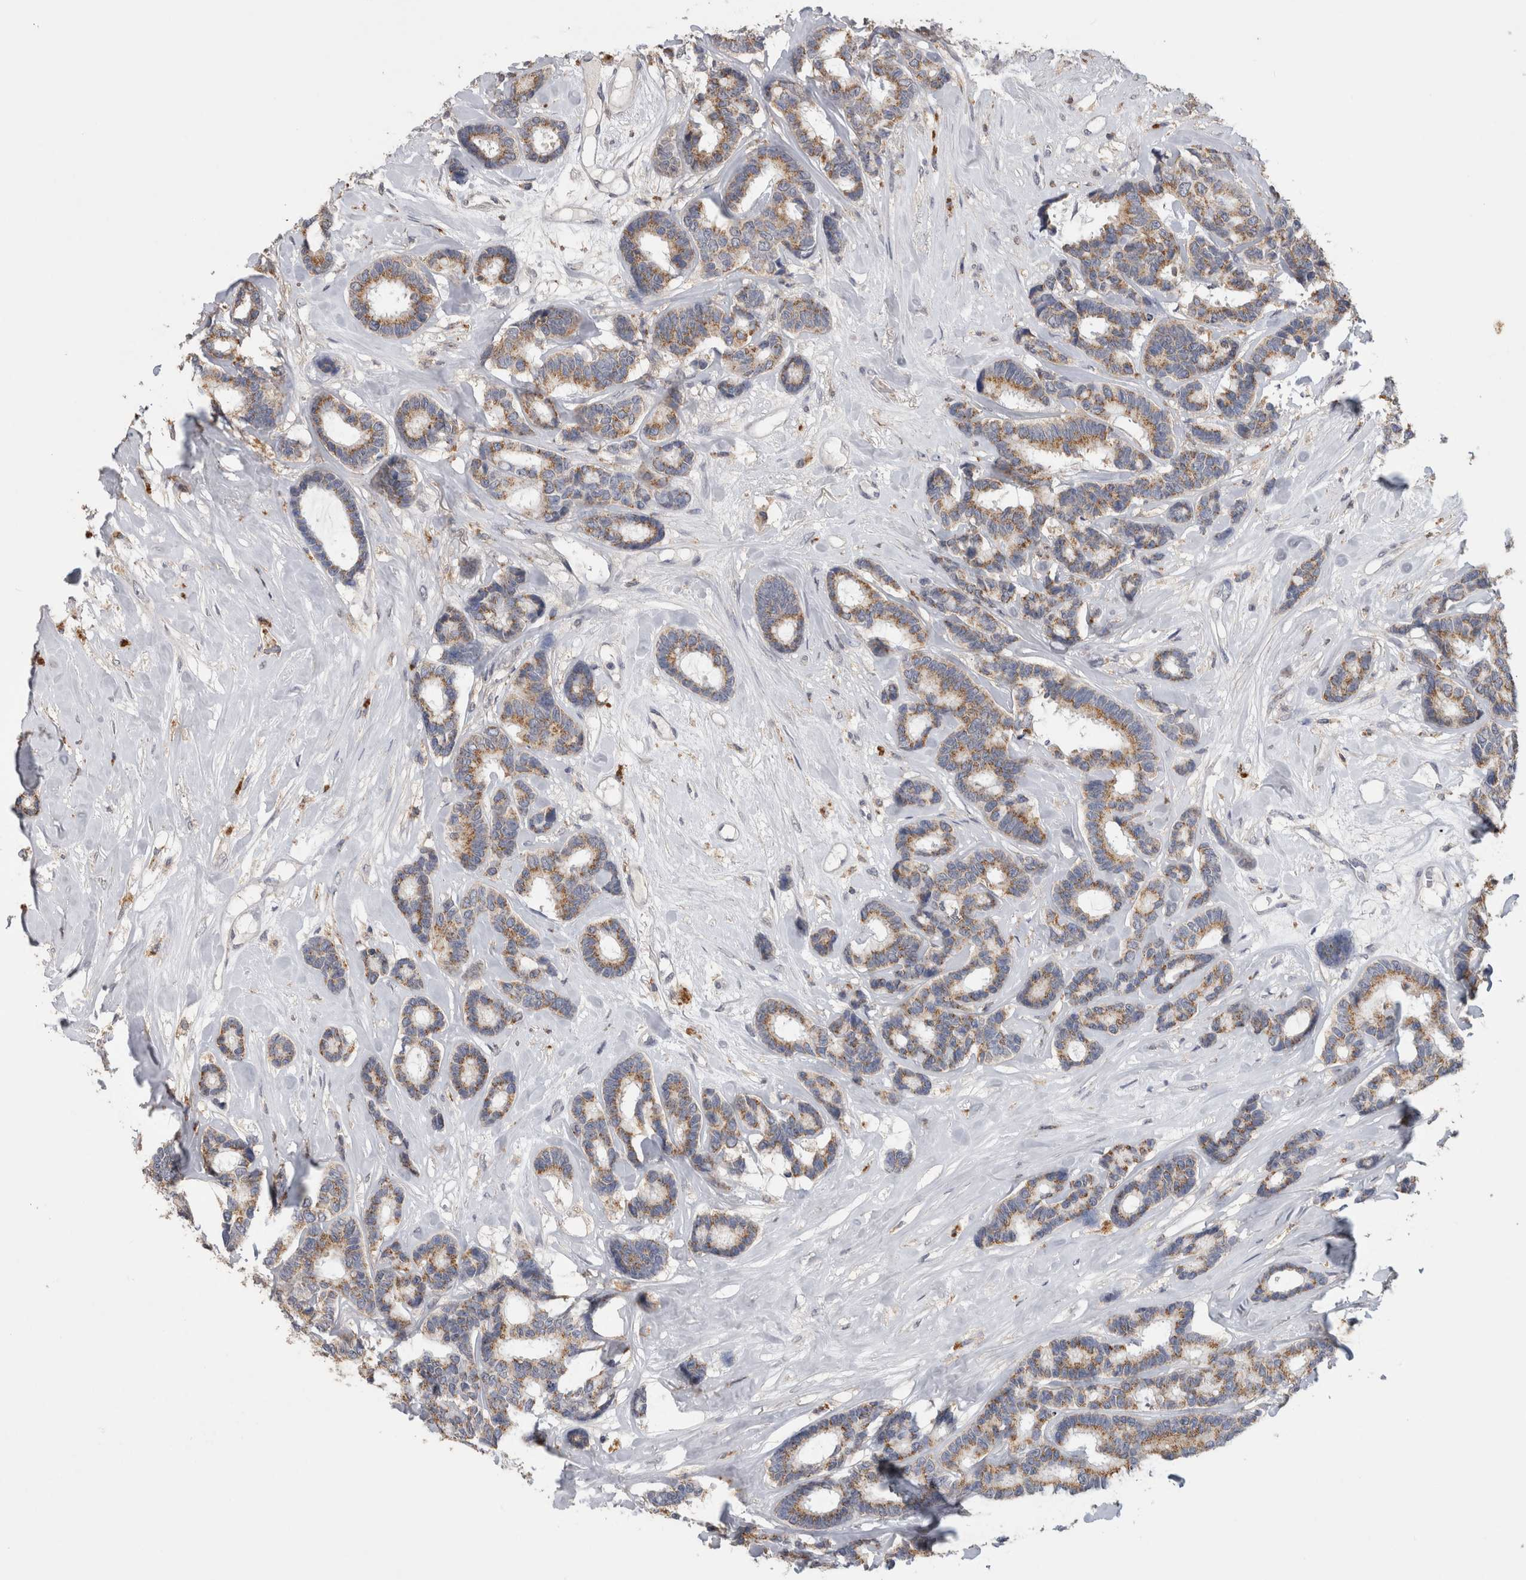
{"staining": {"intensity": "moderate", "quantity": ">75%", "location": "cytoplasmic/membranous"}, "tissue": "breast cancer", "cell_type": "Tumor cells", "image_type": "cancer", "snomed": [{"axis": "morphology", "description": "Duct carcinoma"}, {"axis": "topography", "description": "Breast"}], "caption": "A high-resolution histopathology image shows immunohistochemistry staining of breast cancer (intraductal carcinoma), which shows moderate cytoplasmic/membranous positivity in about >75% of tumor cells.", "gene": "CNTFR", "patient": {"sex": "female", "age": 87}}